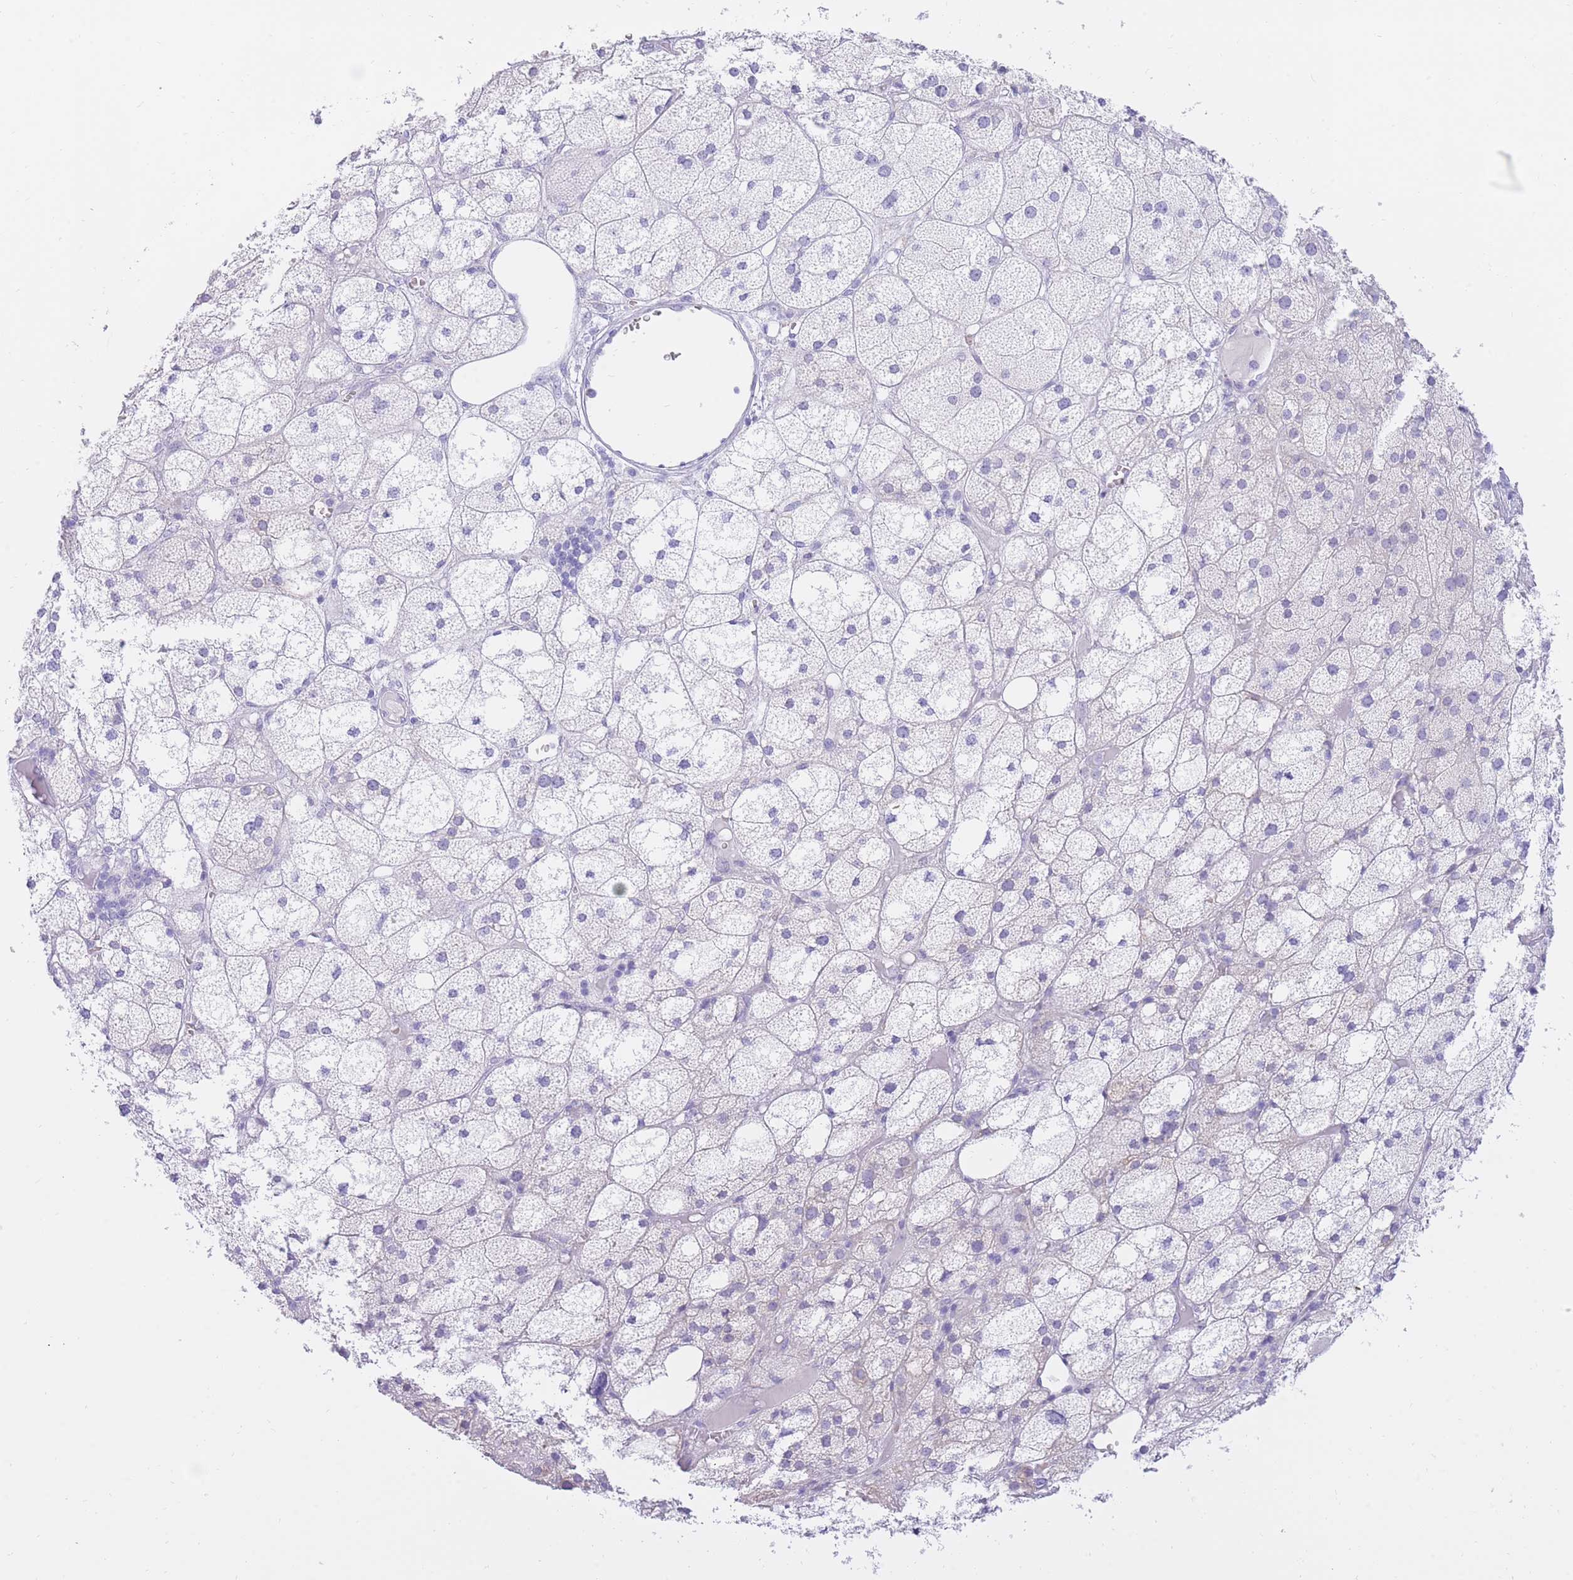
{"staining": {"intensity": "negative", "quantity": "none", "location": "none"}, "tissue": "adrenal gland", "cell_type": "Glandular cells", "image_type": "normal", "snomed": [{"axis": "morphology", "description": "Normal tissue, NOS"}, {"axis": "topography", "description": "Adrenal gland"}], "caption": "This is an IHC histopathology image of unremarkable human adrenal gland. There is no staining in glandular cells.", "gene": "SSUH2", "patient": {"sex": "female", "age": 61}}